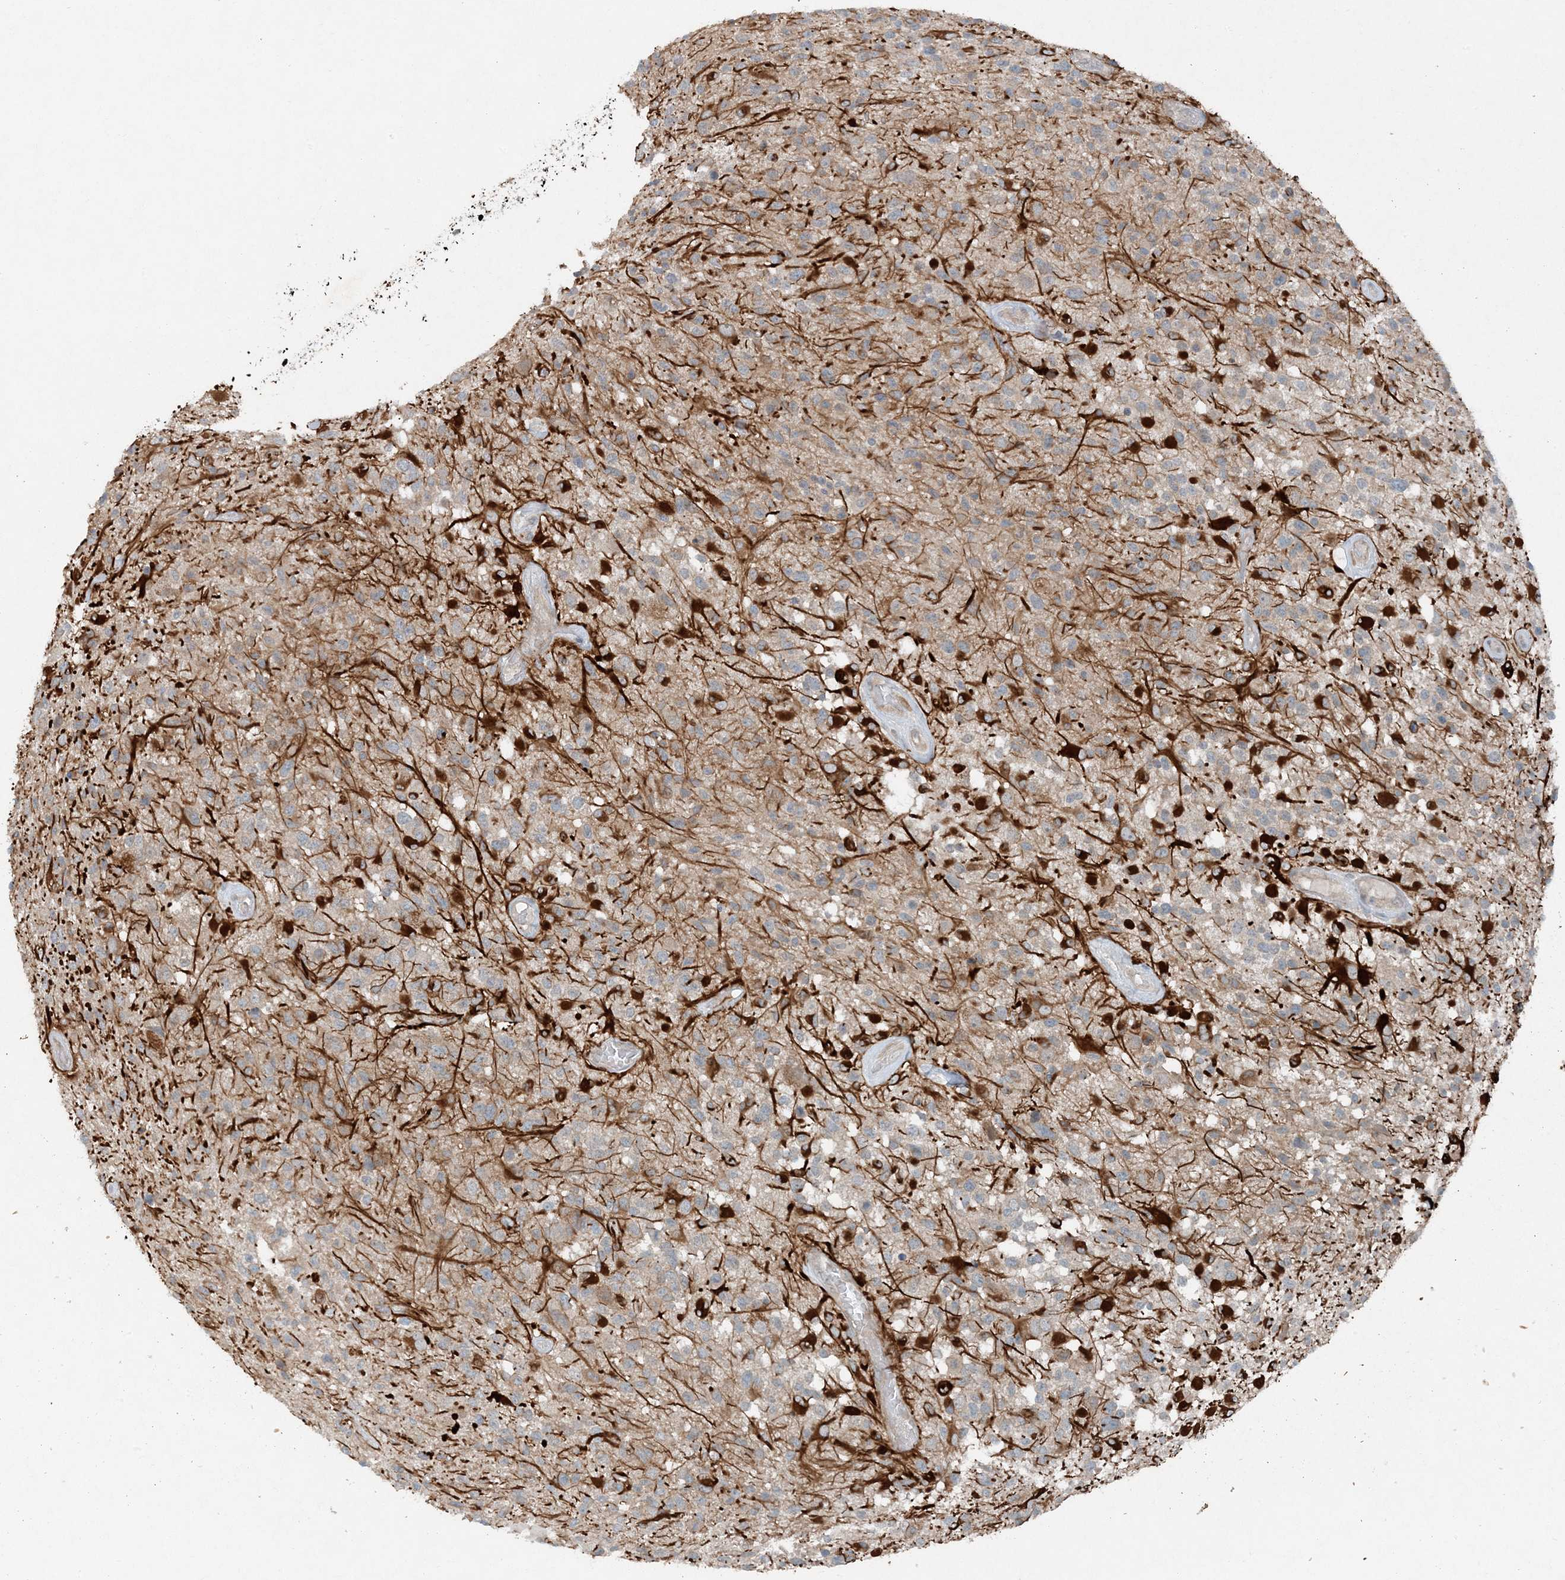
{"staining": {"intensity": "negative", "quantity": "none", "location": "none"}, "tissue": "glioma", "cell_type": "Tumor cells", "image_type": "cancer", "snomed": [{"axis": "morphology", "description": "Glioma, malignant, High grade"}, {"axis": "morphology", "description": "Glioblastoma, NOS"}, {"axis": "topography", "description": "Brain"}], "caption": "Tumor cells show no significant protein staining in glioblastoma.", "gene": "MITD1", "patient": {"sex": "male", "age": 60}}